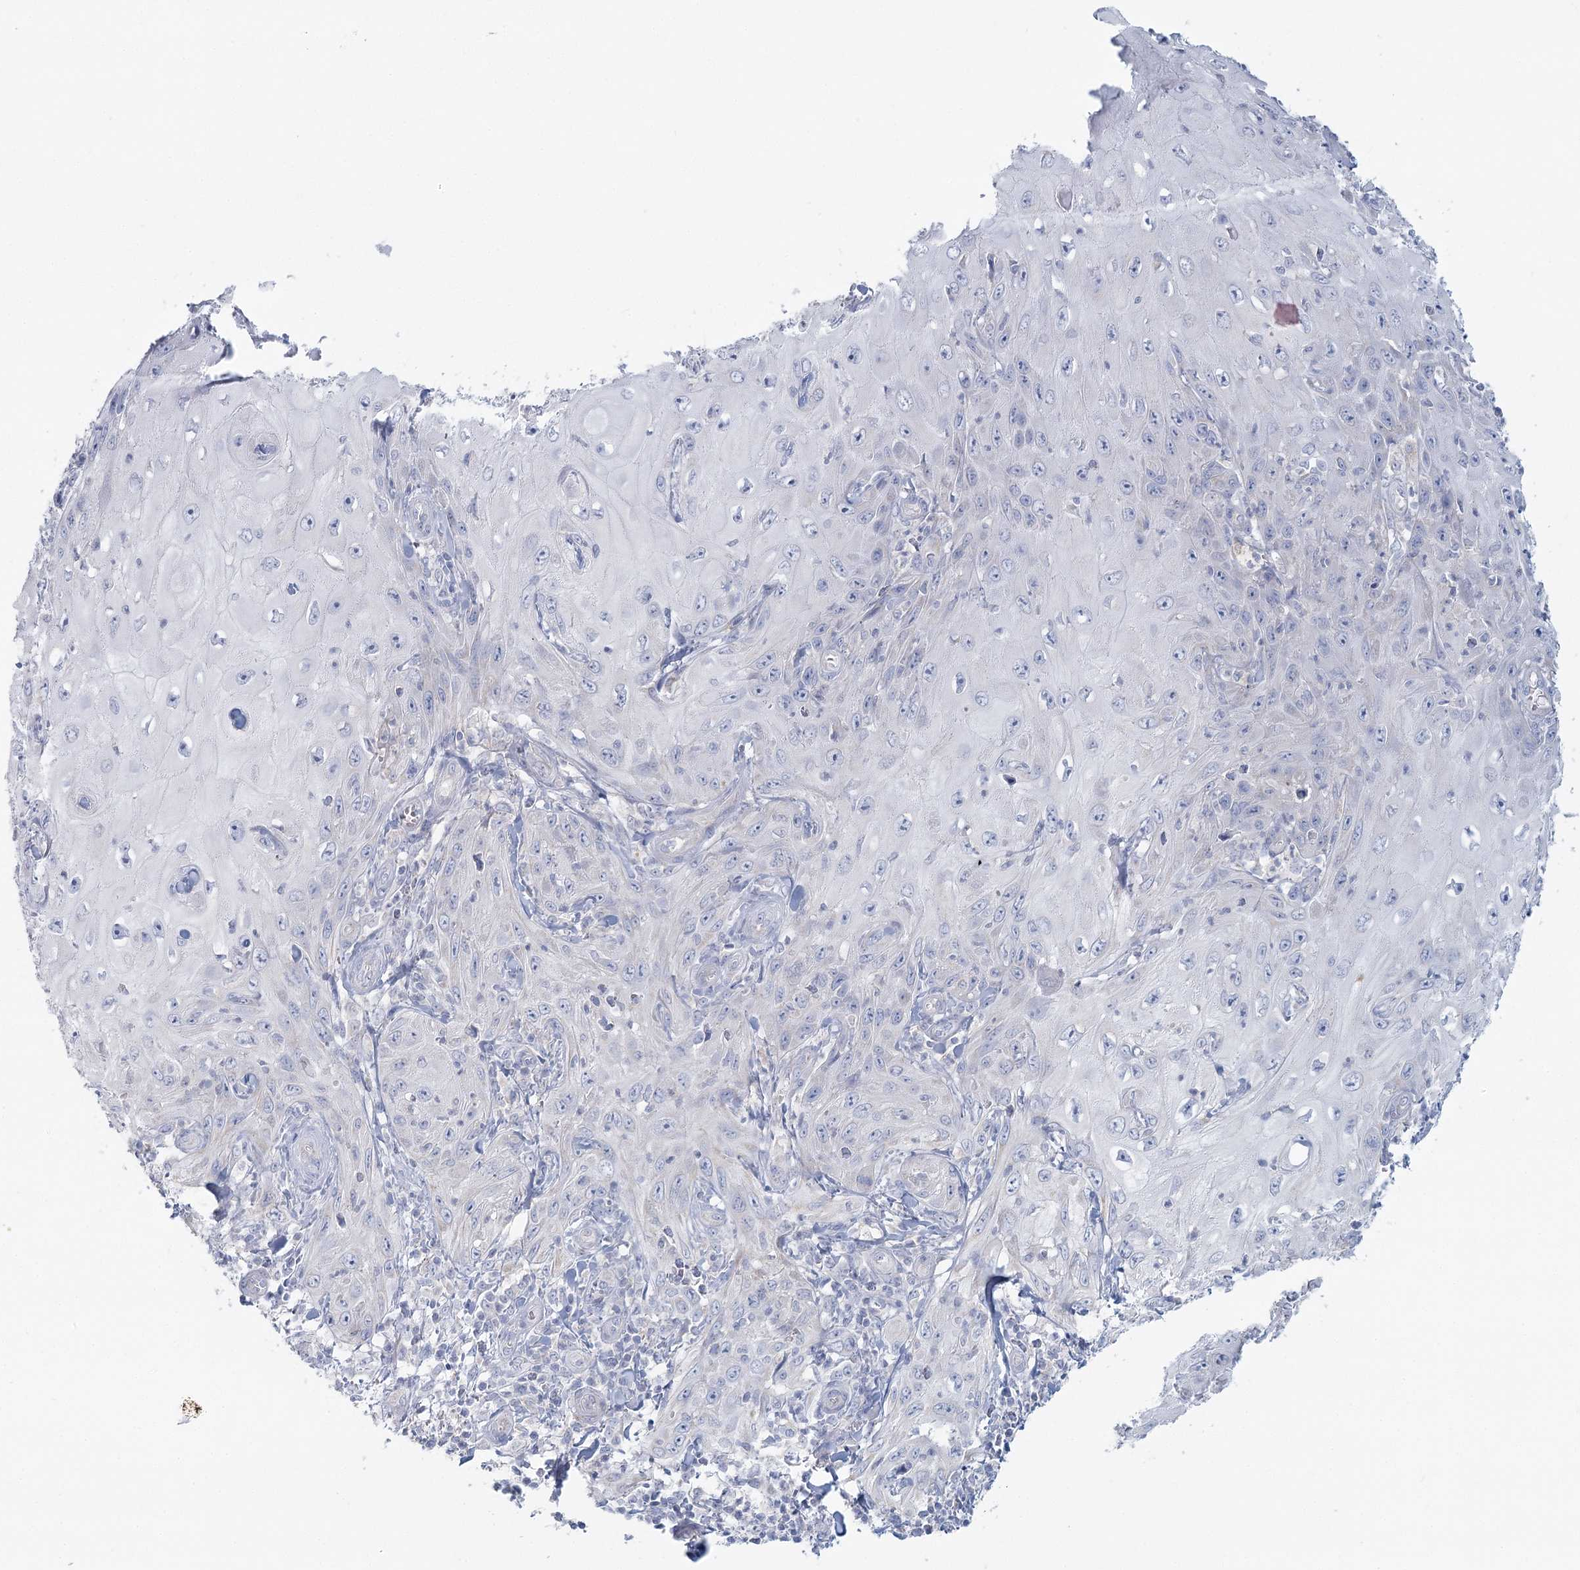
{"staining": {"intensity": "negative", "quantity": "none", "location": "none"}, "tissue": "skin cancer", "cell_type": "Tumor cells", "image_type": "cancer", "snomed": [{"axis": "morphology", "description": "Squamous cell carcinoma, NOS"}, {"axis": "topography", "description": "Skin"}], "caption": "DAB immunohistochemical staining of human skin cancer exhibits no significant staining in tumor cells.", "gene": "BPHL", "patient": {"sex": "female", "age": 73}}